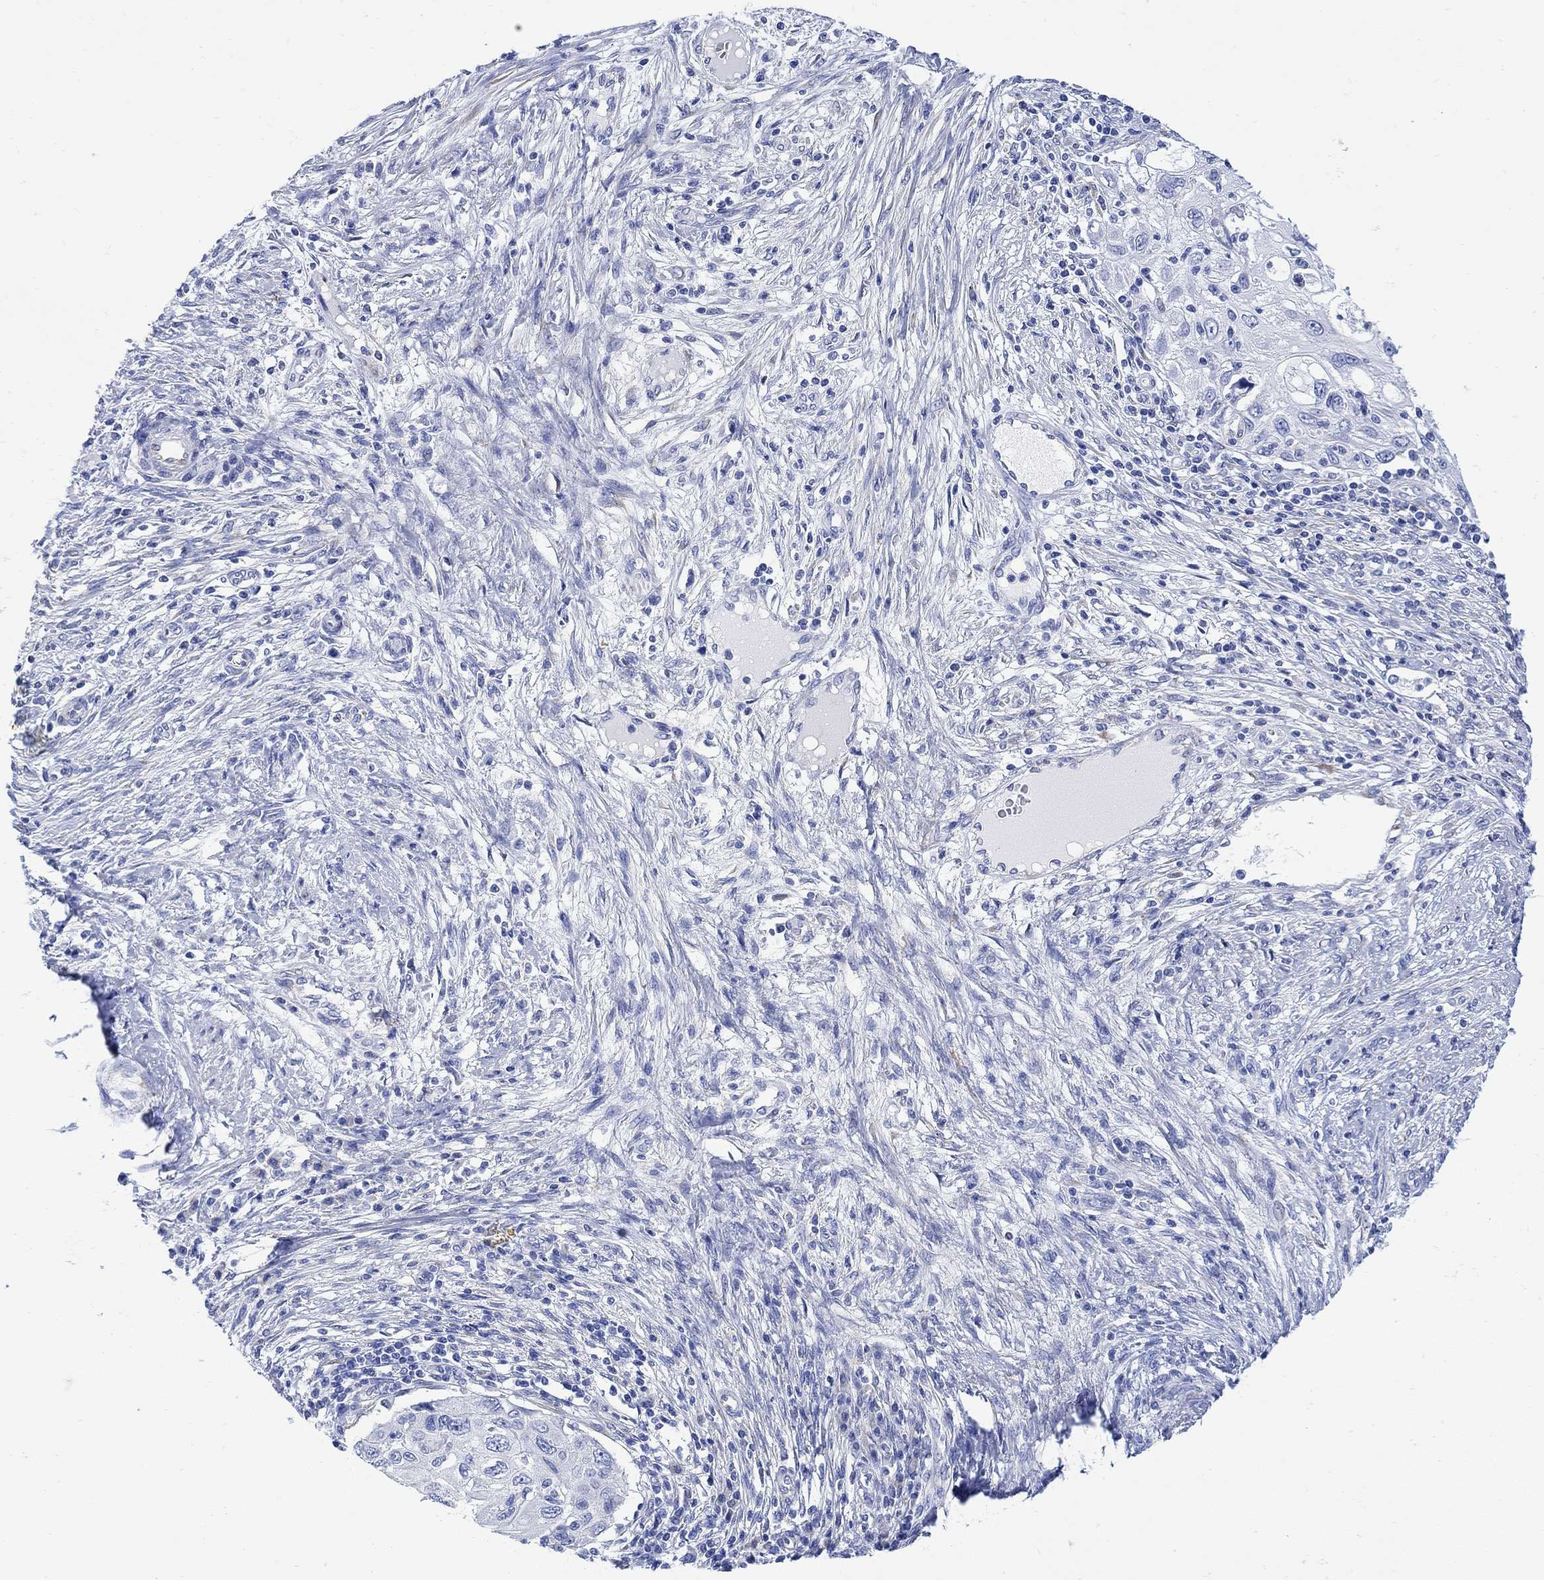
{"staining": {"intensity": "negative", "quantity": "none", "location": "none"}, "tissue": "cervical cancer", "cell_type": "Tumor cells", "image_type": "cancer", "snomed": [{"axis": "morphology", "description": "Squamous cell carcinoma, NOS"}, {"axis": "topography", "description": "Cervix"}], "caption": "Tumor cells are negative for protein expression in human cervical cancer (squamous cell carcinoma).", "gene": "MYL1", "patient": {"sex": "female", "age": 70}}